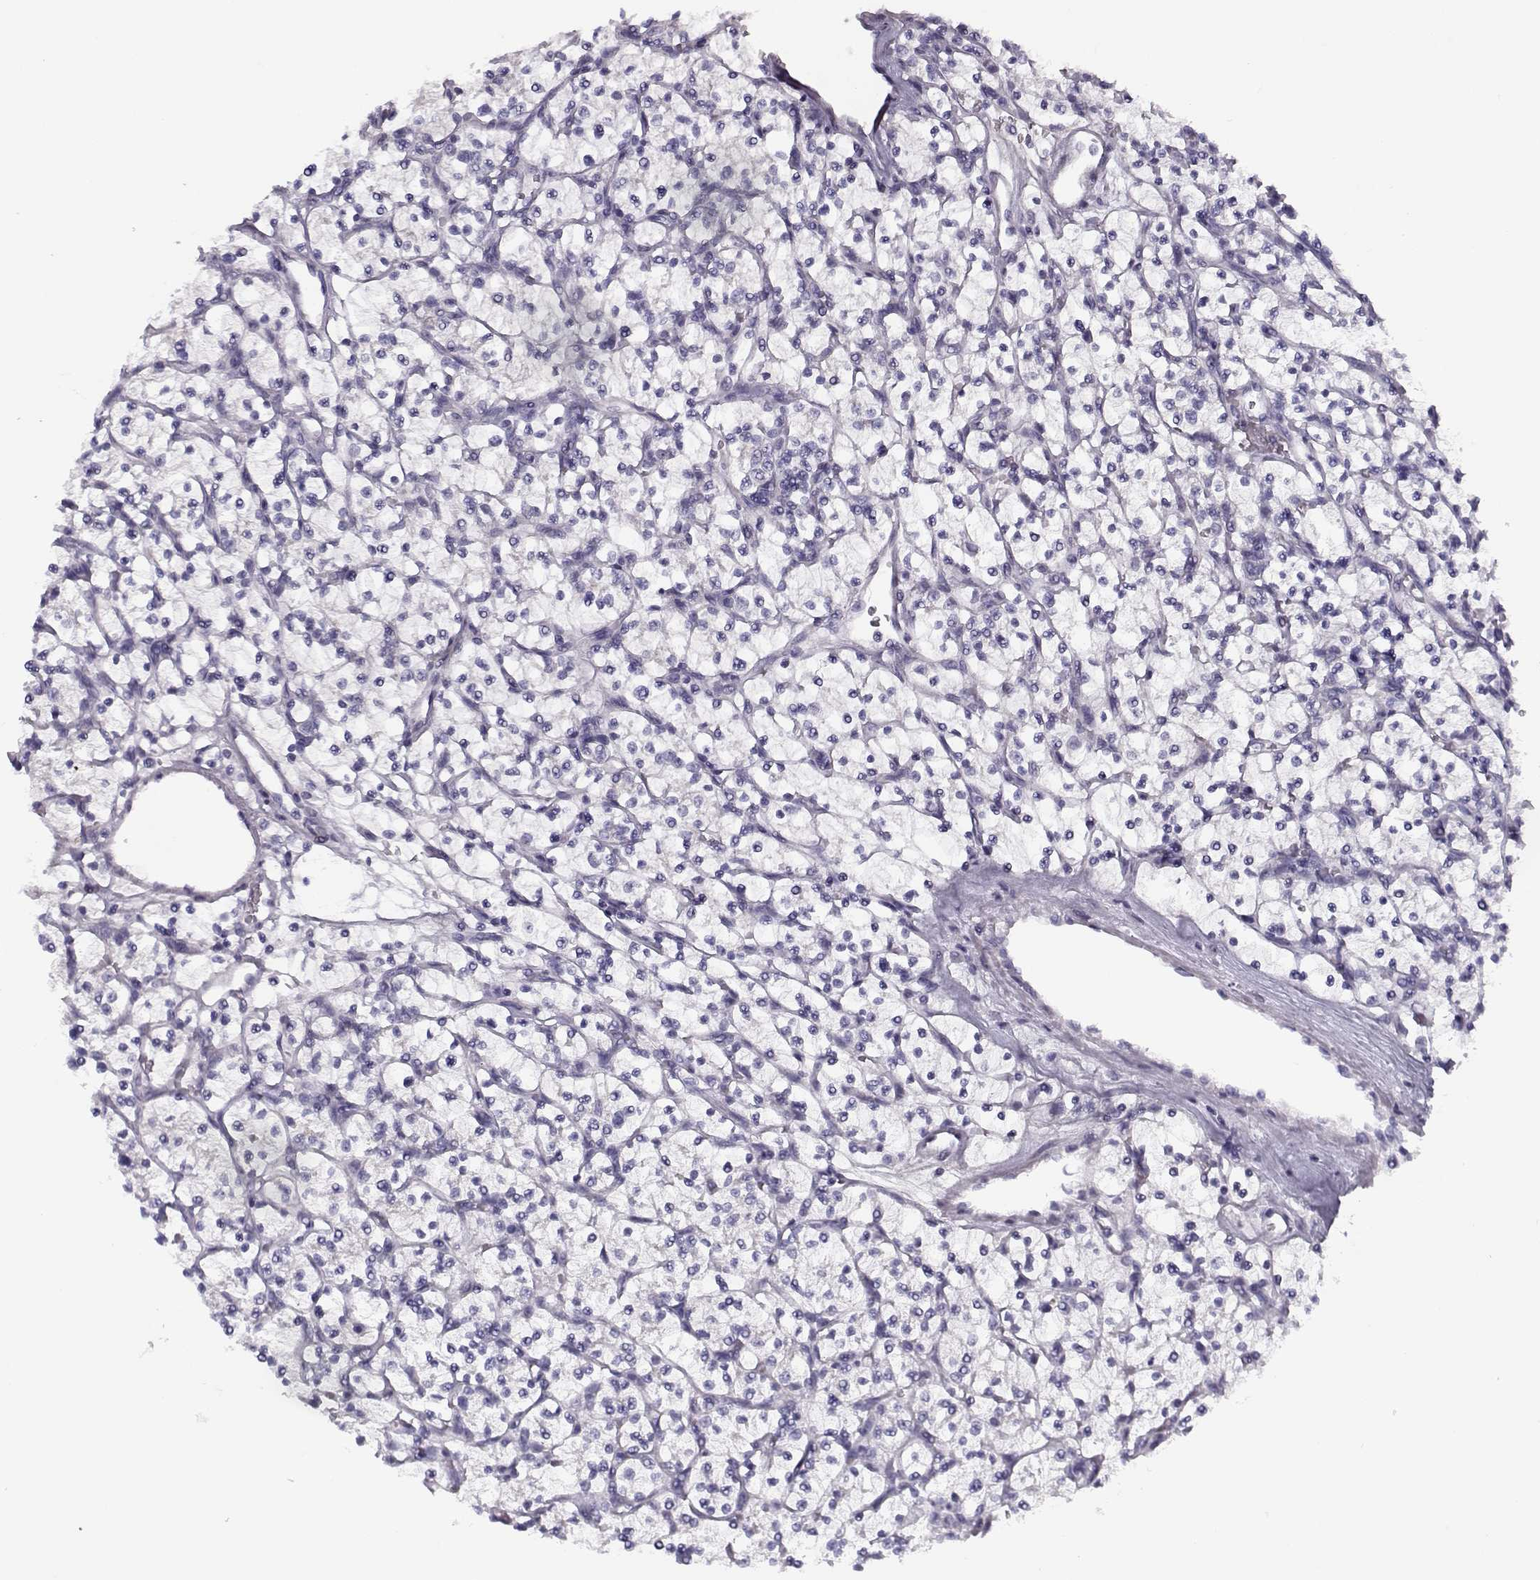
{"staining": {"intensity": "negative", "quantity": "none", "location": "none"}, "tissue": "renal cancer", "cell_type": "Tumor cells", "image_type": "cancer", "snomed": [{"axis": "morphology", "description": "Adenocarcinoma, NOS"}, {"axis": "topography", "description": "Kidney"}], "caption": "Immunohistochemical staining of adenocarcinoma (renal) displays no significant positivity in tumor cells.", "gene": "CREB3L3", "patient": {"sex": "female", "age": 64}}